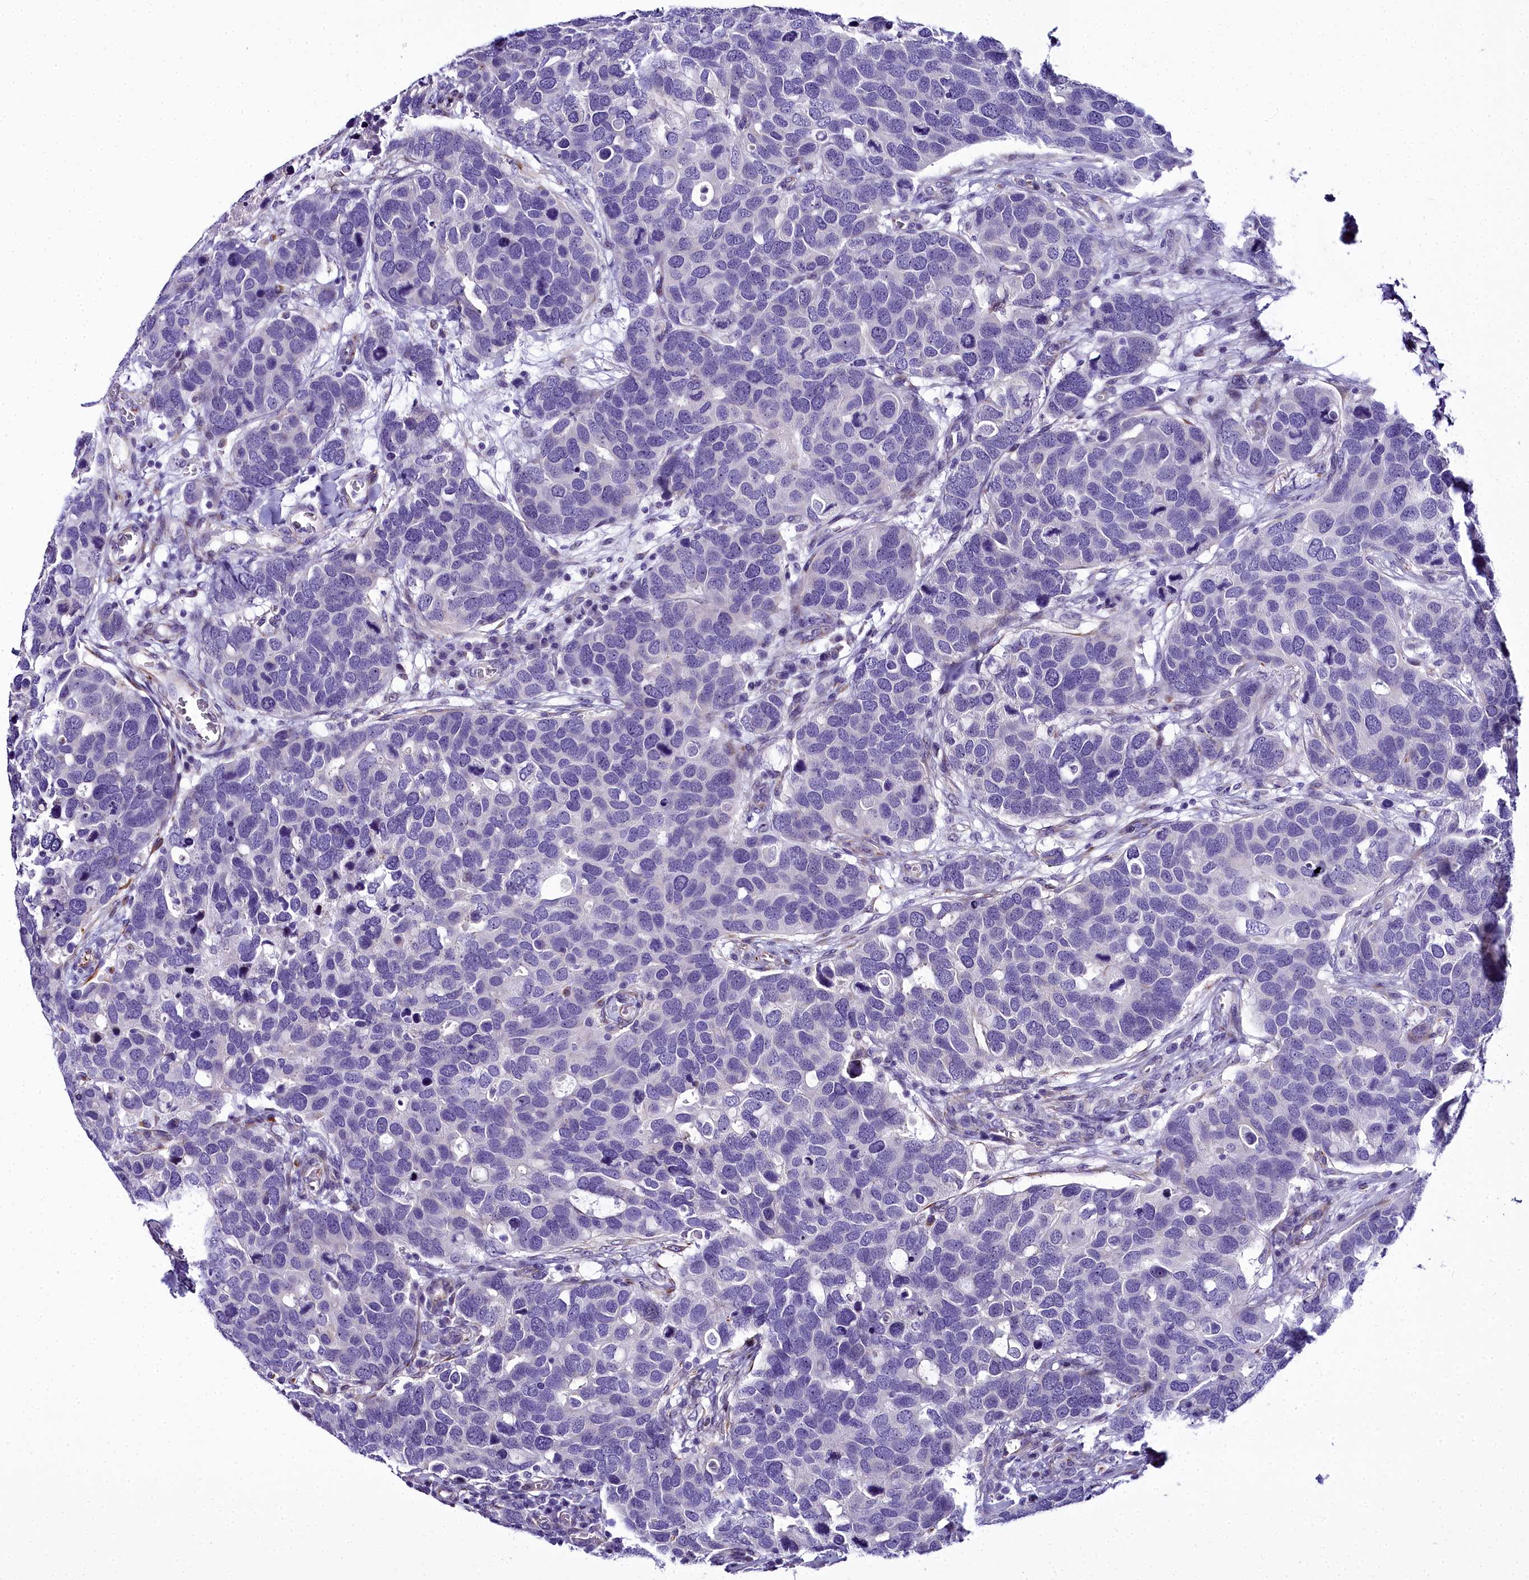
{"staining": {"intensity": "negative", "quantity": "none", "location": "none"}, "tissue": "breast cancer", "cell_type": "Tumor cells", "image_type": "cancer", "snomed": [{"axis": "morphology", "description": "Duct carcinoma"}, {"axis": "topography", "description": "Breast"}], "caption": "A photomicrograph of human invasive ductal carcinoma (breast) is negative for staining in tumor cells. The staining is performed using DAB (3,3'-diaminobenzidine) brown chromogen with nuclei counter-stained in using hematoxylin.", "gene": "TIMM22", "patient": {"sex": "female", "age": 83}}